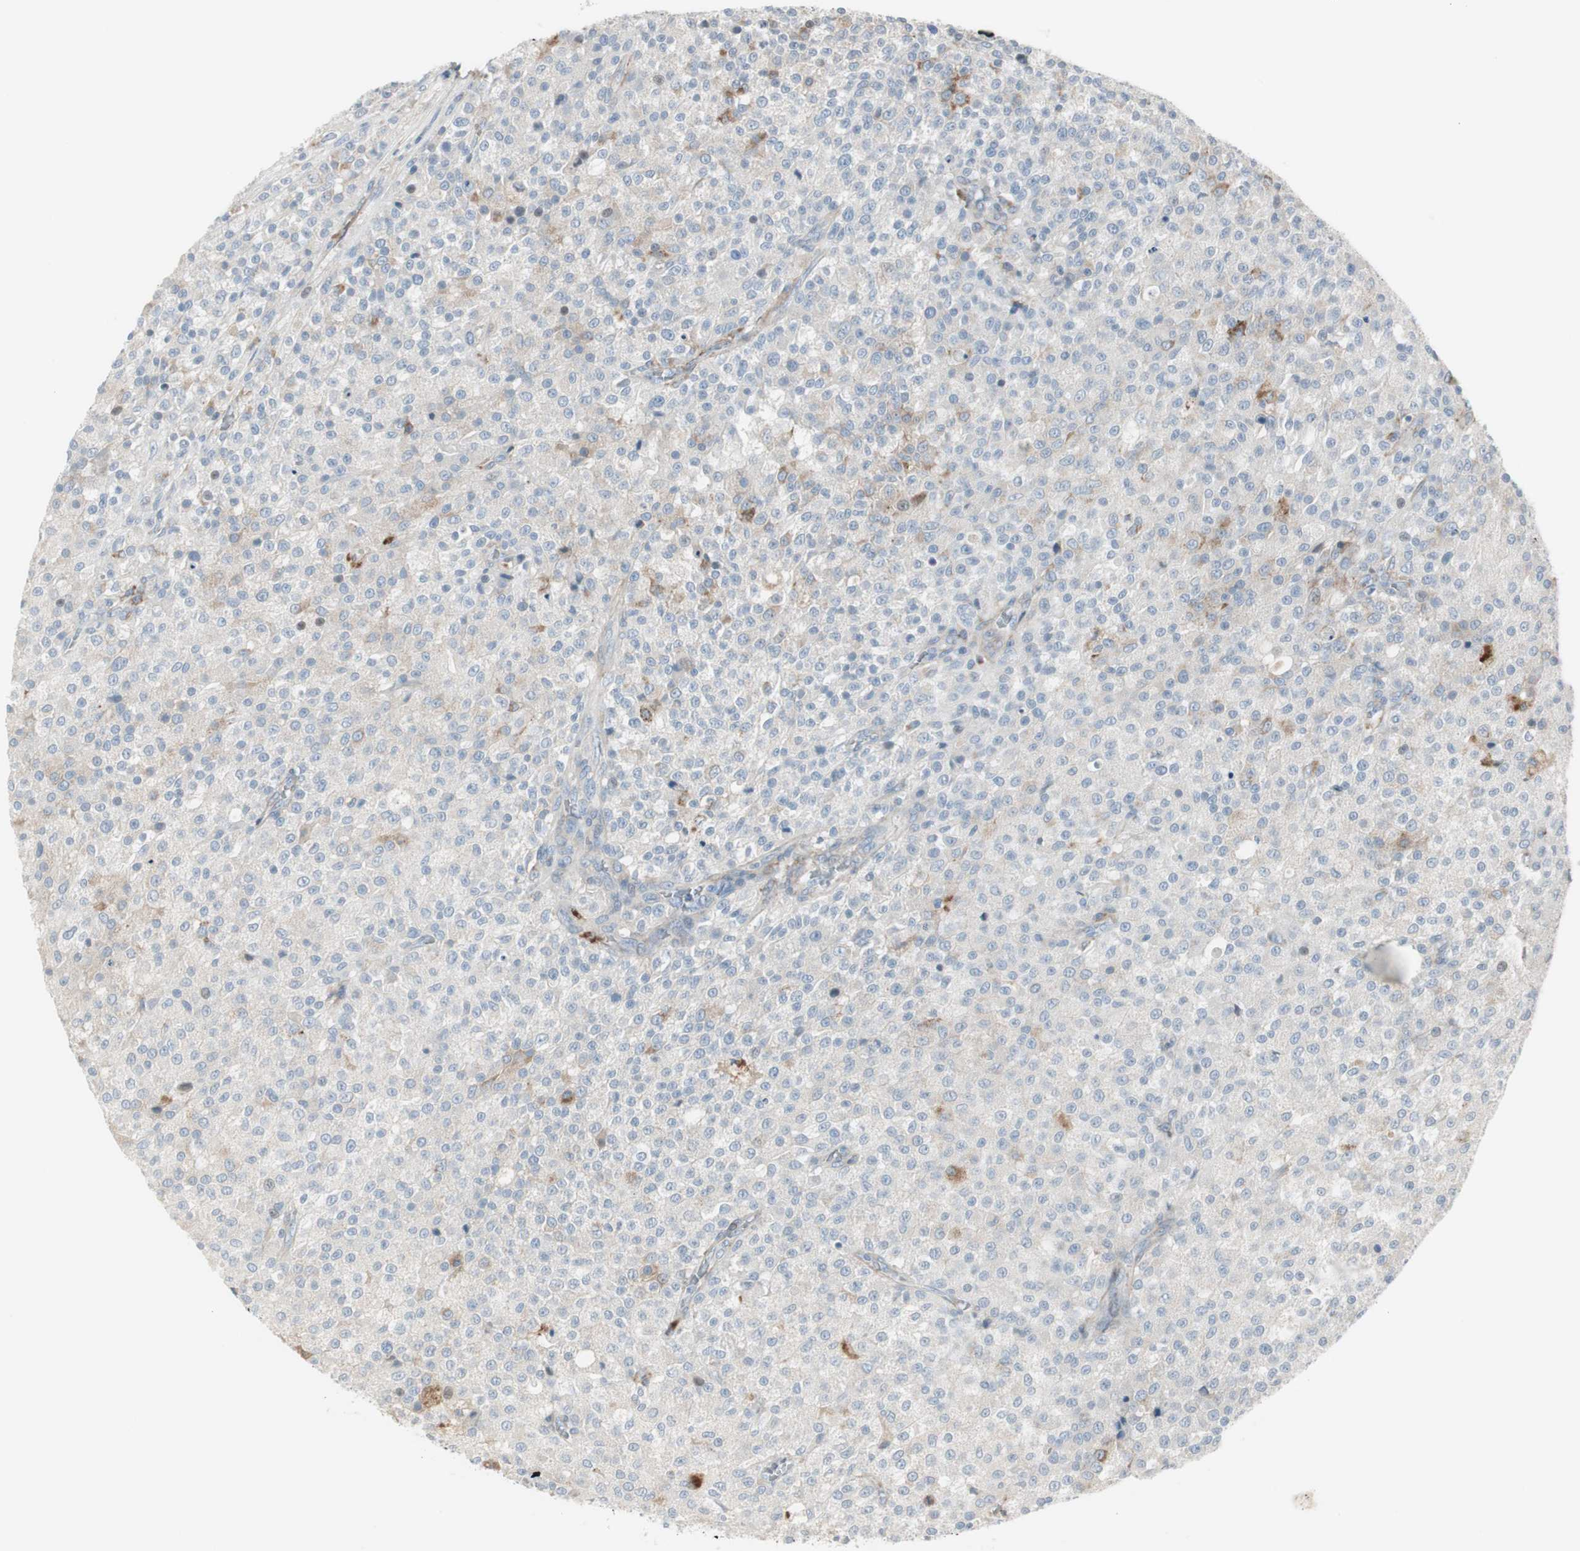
{"staining": {"intensity": "moderate", "quantity": "<25%", "location": "cytoplasmic/membranous"}, "tissue": "testis cancer", "cell_type": "Tumor cells", "image_type": "cancer", "snomed": [{"axis": "morphology", "description": "Seminoma, NOS"}, {"axis": "topography", "description": "Testis"}], "caption": "Seminoma (testis) stained with a protein marker demonstrates moderate staining in tumor cells.", "gene": "CACNA2D1", "patient": {"sex": "male", "age": 59}}